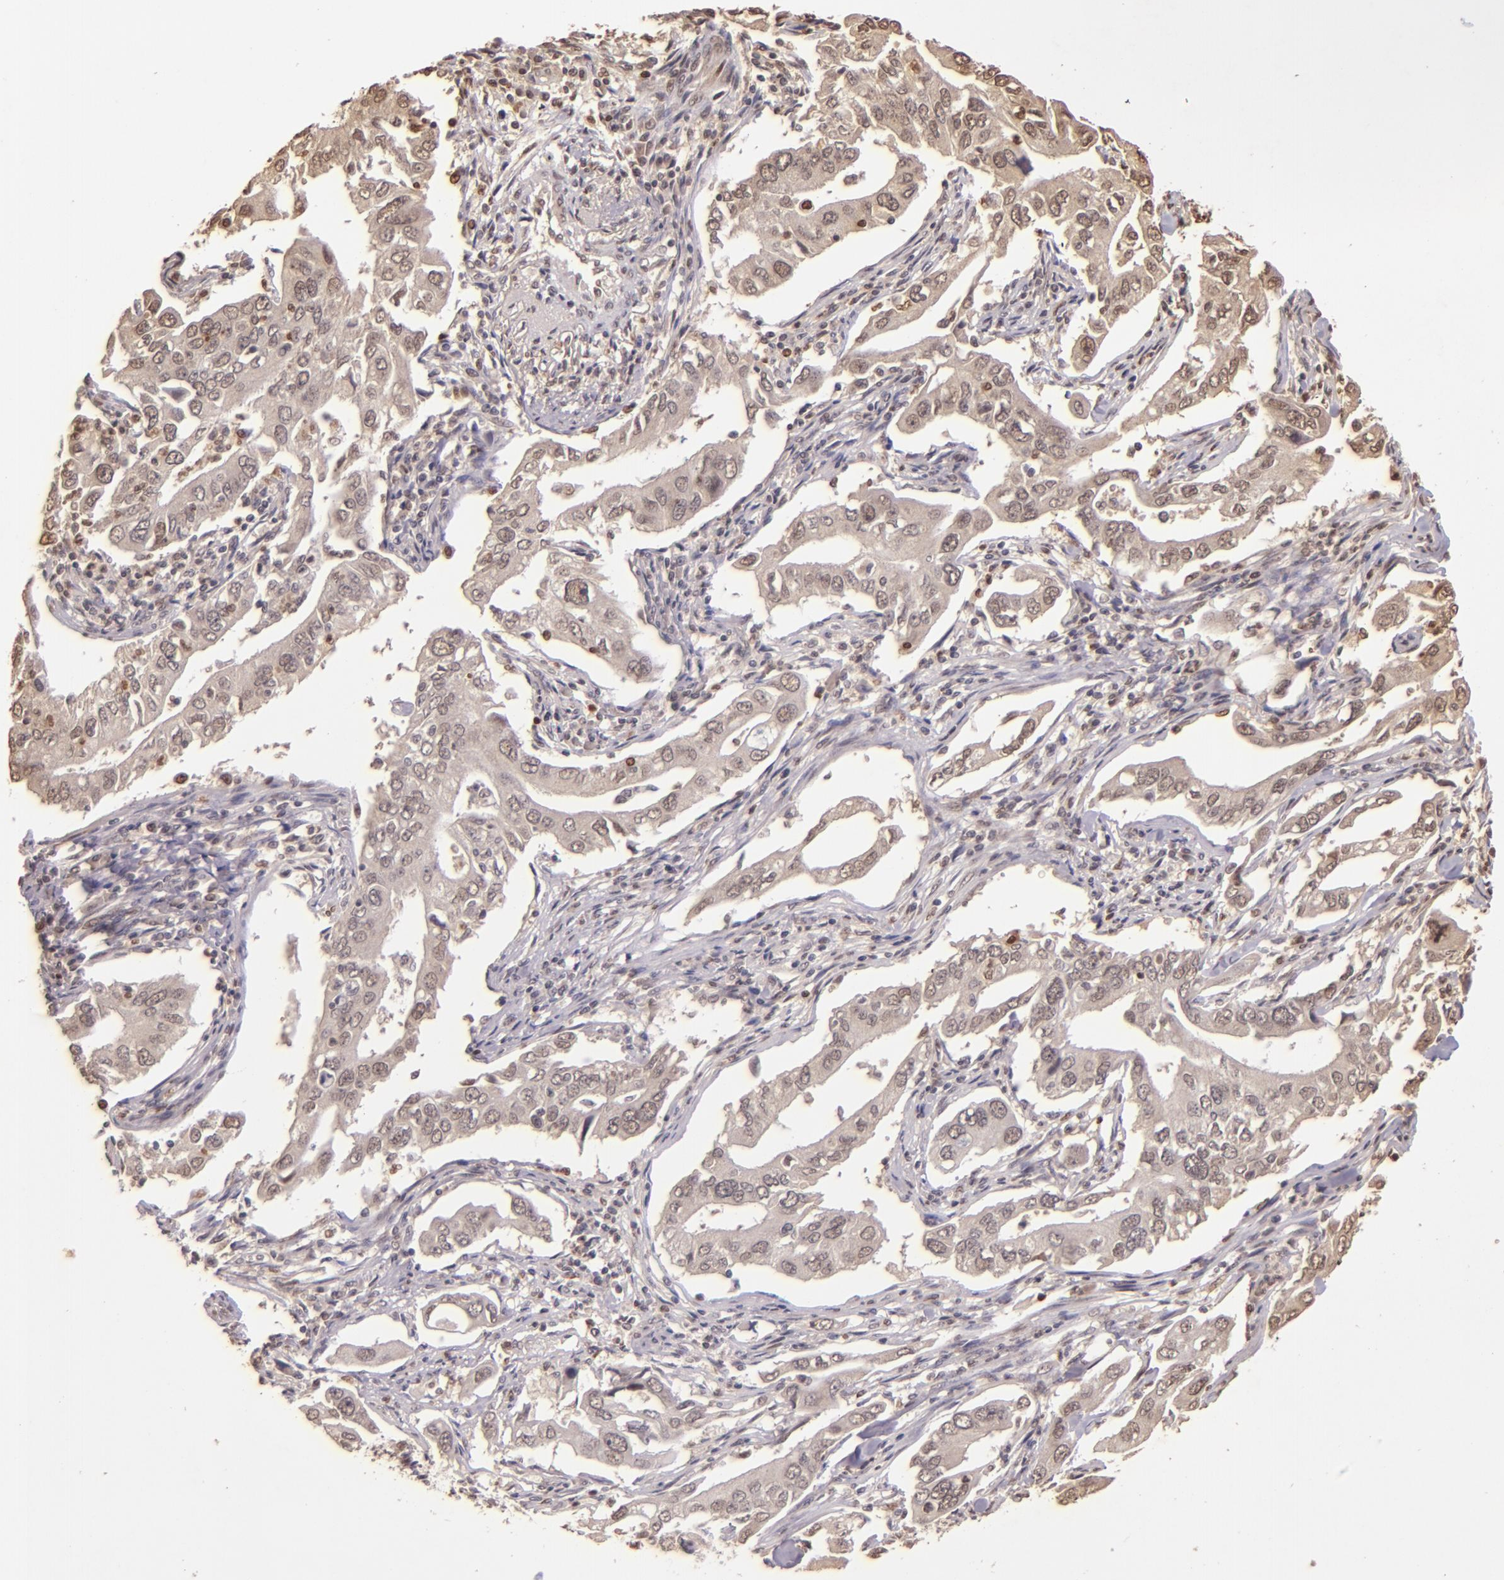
{"staining": {"intensity": "weak", "quantity": "25%-75%", "location": "cytoplasmic/membranous,nuclear"}, "tissue": "lung cancer", "cell_type": "Tumor cells", "image_type": "cancer", "snomed": [{"axis": "morphology", "description": "Adenocarcinoma, NOS"}, {"axis": "topography", "description": "Lung"}], "caption": "High-magnification brightfield microscopy of lung adenocarcinoma stained with DAB (3,3'-diaminobenzidine) (brown) and counterstained with hematoxylin (blue). tumor cells exhibit weak cytoplasmic/membranous and nuclear staining is present in approximately25%-75% of cells.", "gene": "CUL1", "patient": {"sex": "male", "age": 48}}